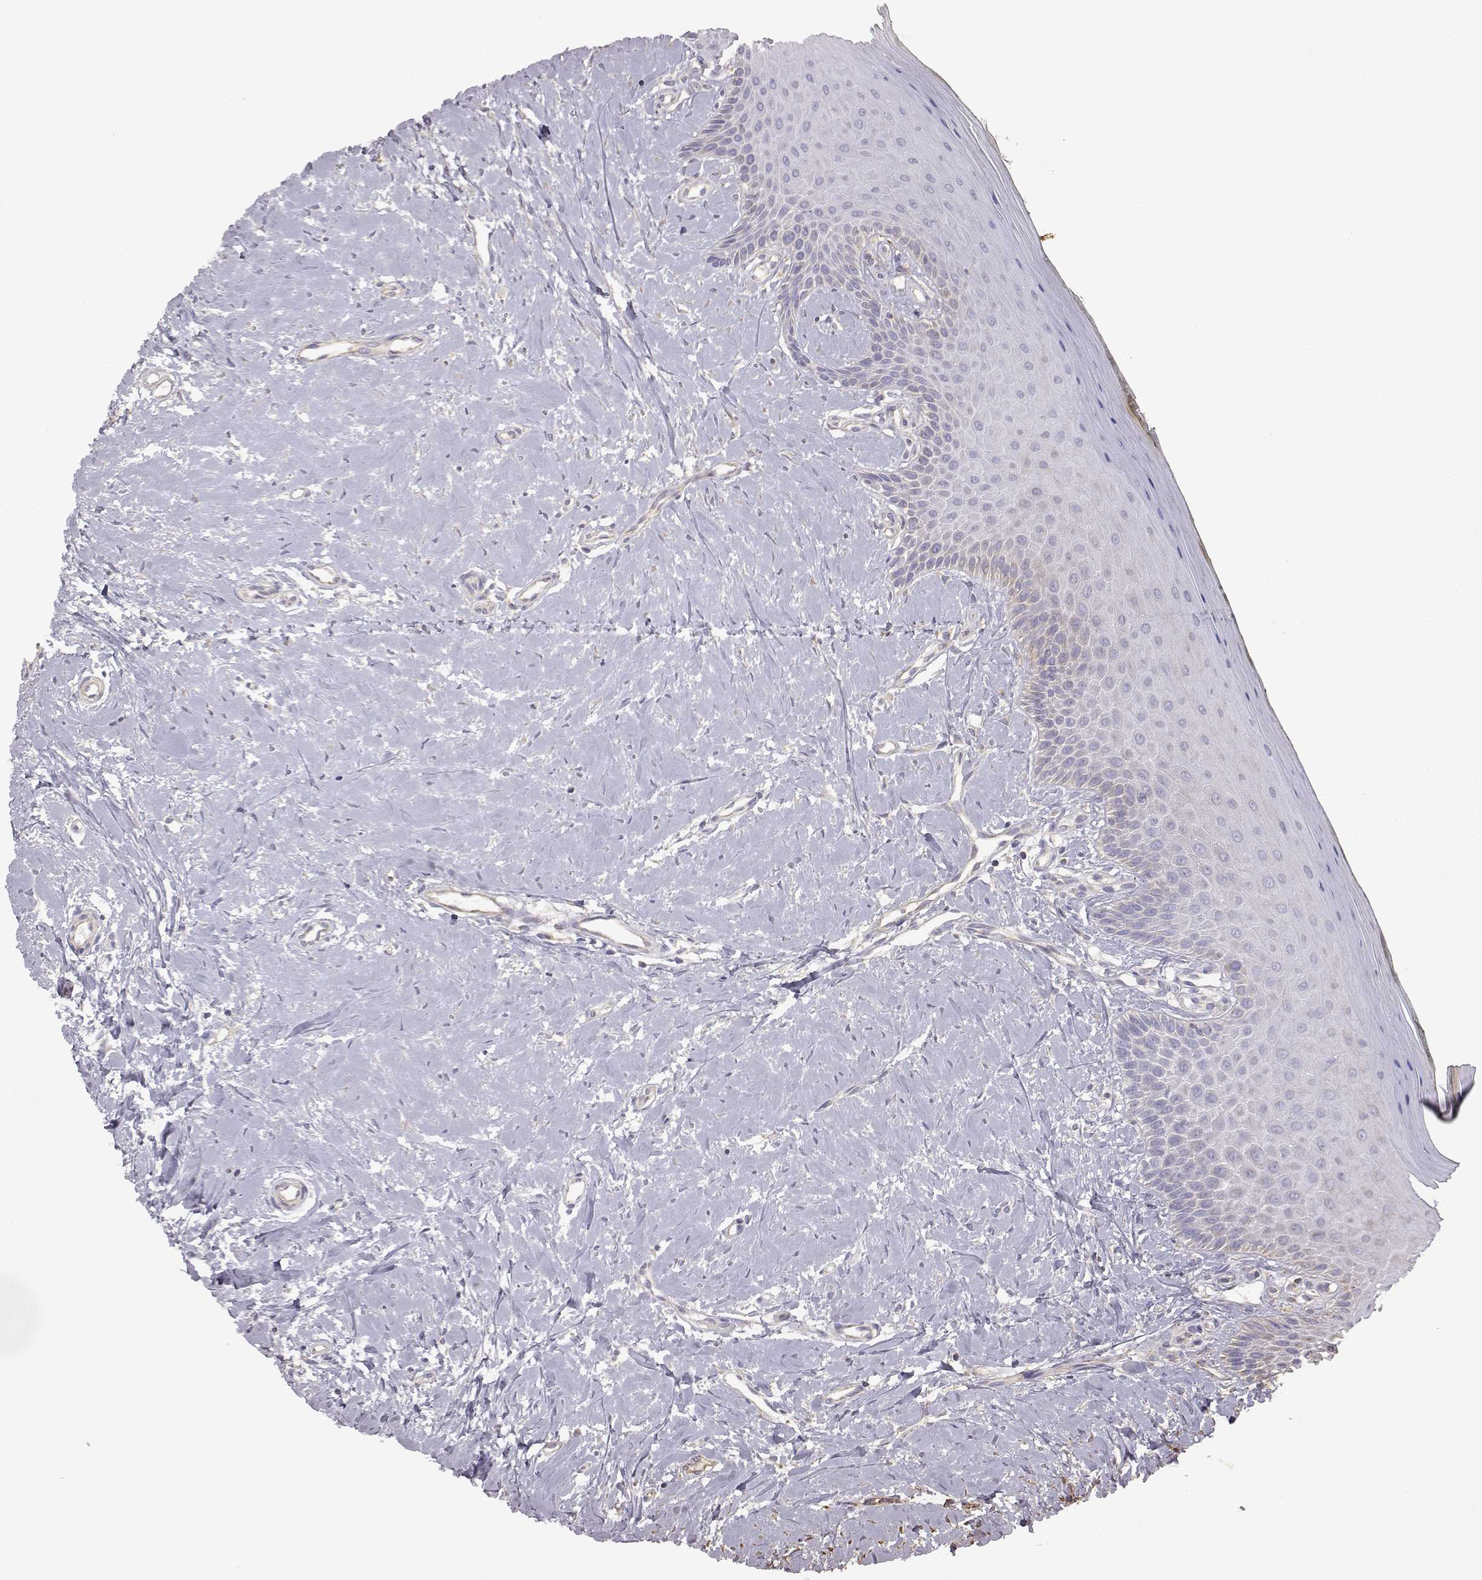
{"staining": {"intensity": "negative", "quantity": "none", "location": "none"}, "tissue": "oral mucosa", "cell_type": "Squamous epithelial cells", "image_type": "normal", "snomed": [{"axis": "morphology", "description": "Normal tissue, NOS"}, {"axis": "topography", "description": "Oral tissue"}], "caption": "High power microscopy micrograph of an immunohistochemistry (IHC) histopathology image of unremarkable oral mucosa, revealing no significant positivity in squamous epithelial cells. (Stains: DAB (3,3'-diaminobenzidine) immunohistochemistry (IHC) with hematoxylin counter stain, Microscopy: brightfield microscopy at high magnification).", "gene": "DDC", "patient": {"sex": "female", "age": 43}}